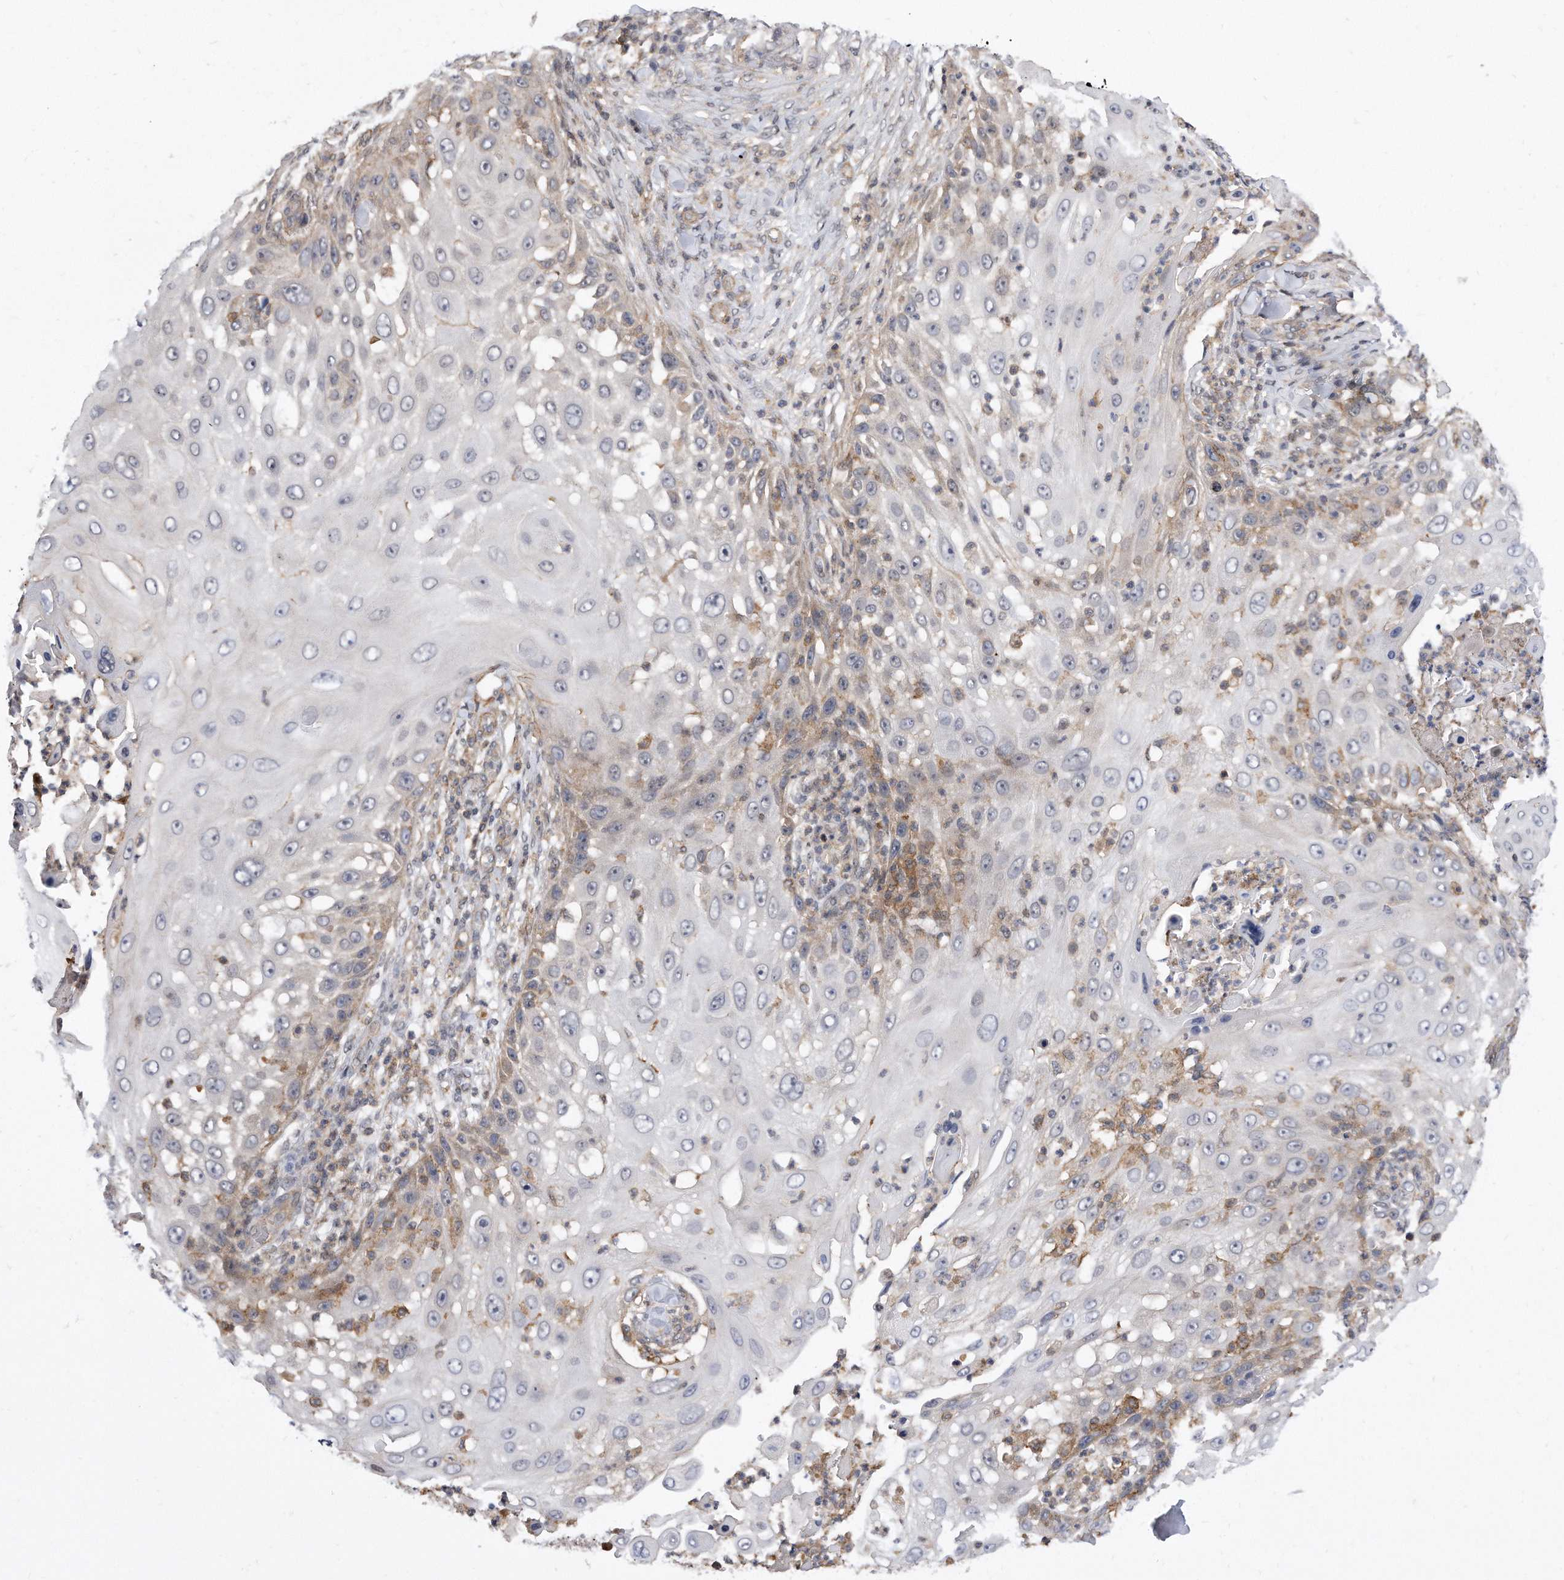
{"staining": {"intensity": "weak", "quantity": "<25%", "location": "cytoplasmic/membranous"}, "tissue": "skin cancer", "cell_type": "Tumor cells", "image_type": "cancer", "snomed": [{"axis": "morphology", "description": "Squamous cell carcinoma, NOS"}, {"axis": "topography", "description": "Skin"}], "caption": "High magnification brightfield microscopy of skin squamous cell carcinoma stained with DAB (3,3'-diaminobenzidine) (brown) and counterstained with hematoxylin (blue): tumor cells show no significant expression. (Stains: DAB (3,3'-diaminobenzidine) immunohistochemistry with hematoxylin counter stain, Microscopy: brightfield microscopy at high magnification).", "gene": "TCP1", "patient": {"sex": "female", "age": 44}}